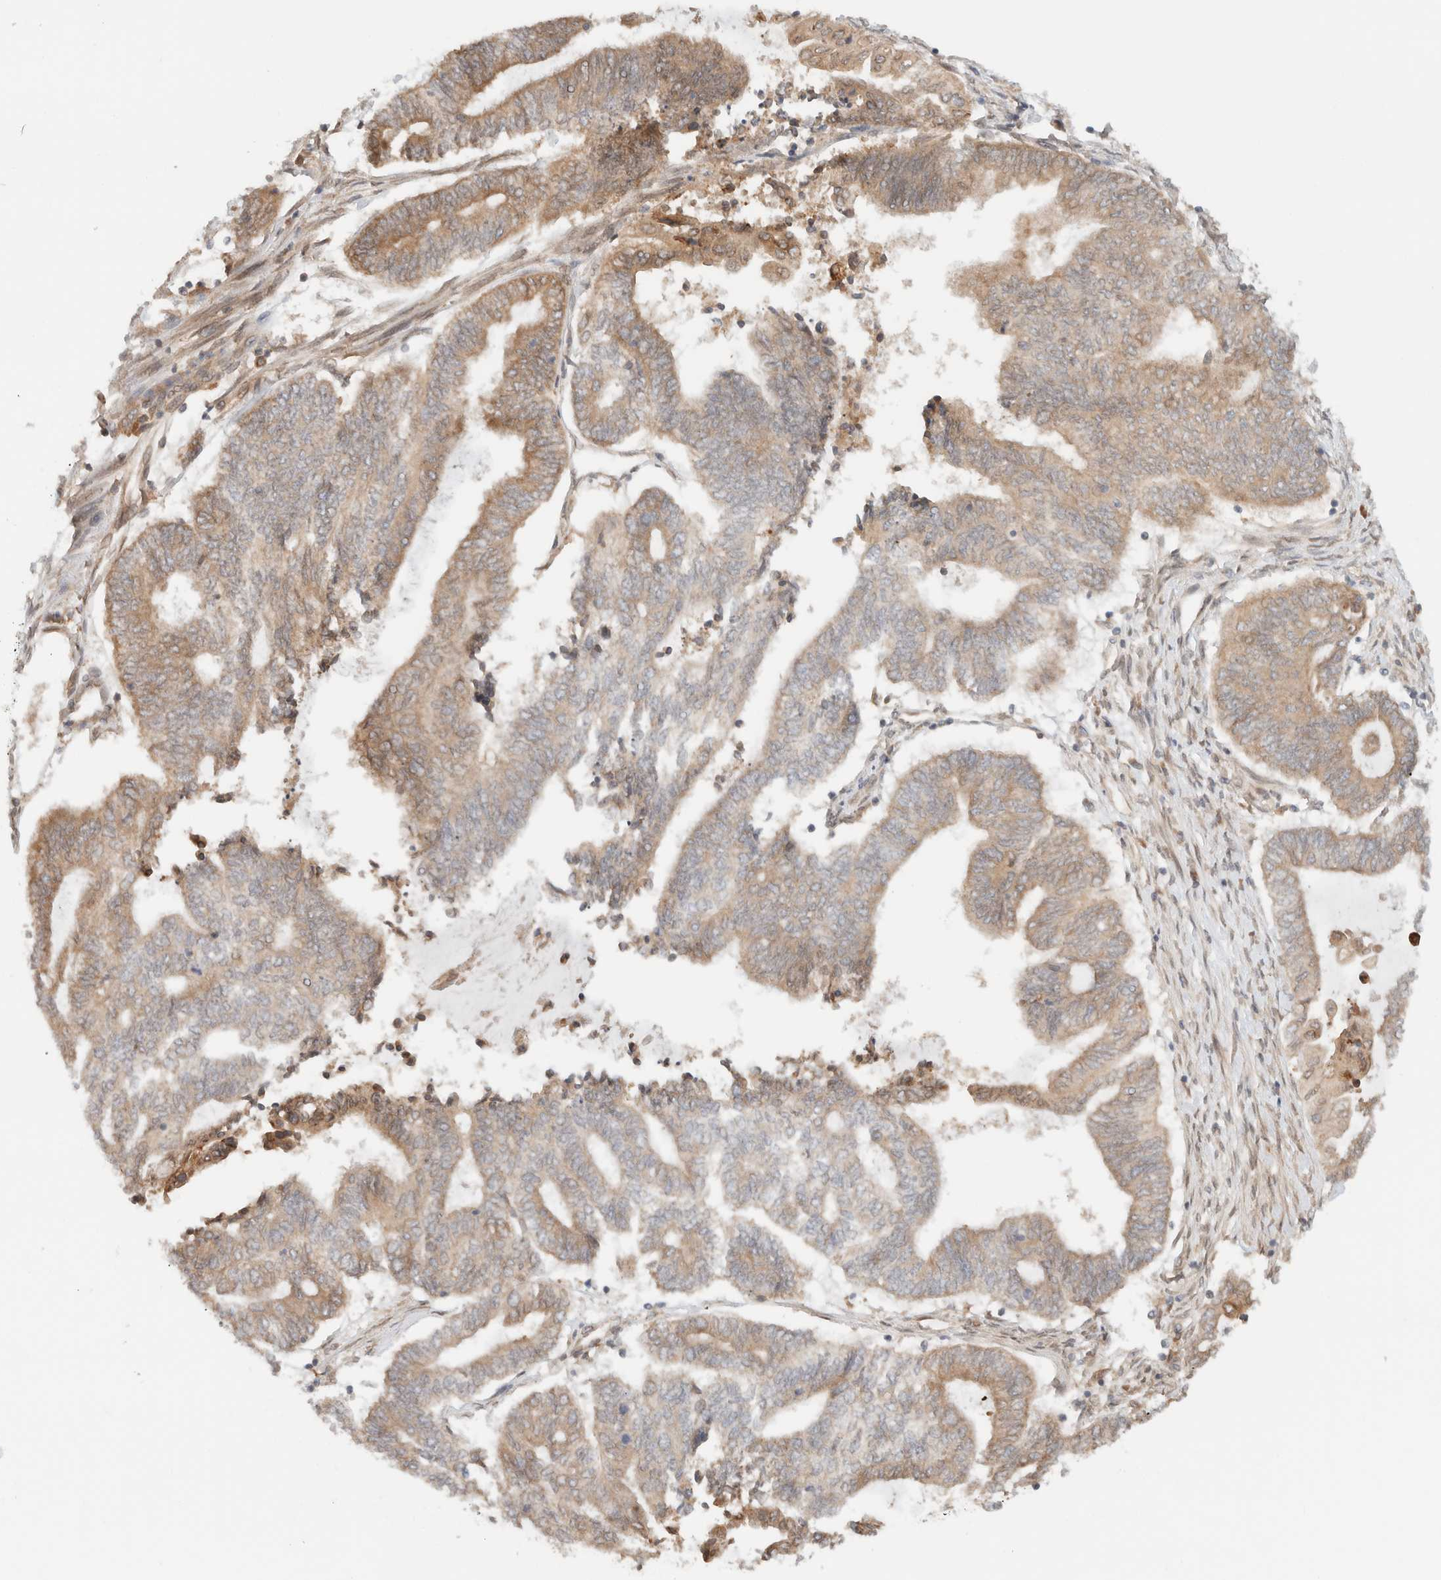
{"staining": {"intensity": "moderate", "quantity": "25%-75%", "location": "cytoplasmic/membranous"}, "tissue": "endometrial cancer", "cell_type": "Tumor cells", "image_type": "cancer", "snomed": [{"axis": "morphology", "description": "Adenocarcinoma, NOS"}, {"axis": "topography", "description": "Uterus"}, {"axis": "topography", "description": "Endometrium"}], "caption": "The photomicrograph shows a brown stain indicating the presence of a protein in the cytoplasmic/membranous of tumor cells in endometrial cancer (adenocarcinoma).", "gene": "ARFGEF2", "patient": {"sex": "female", "age": 70}}